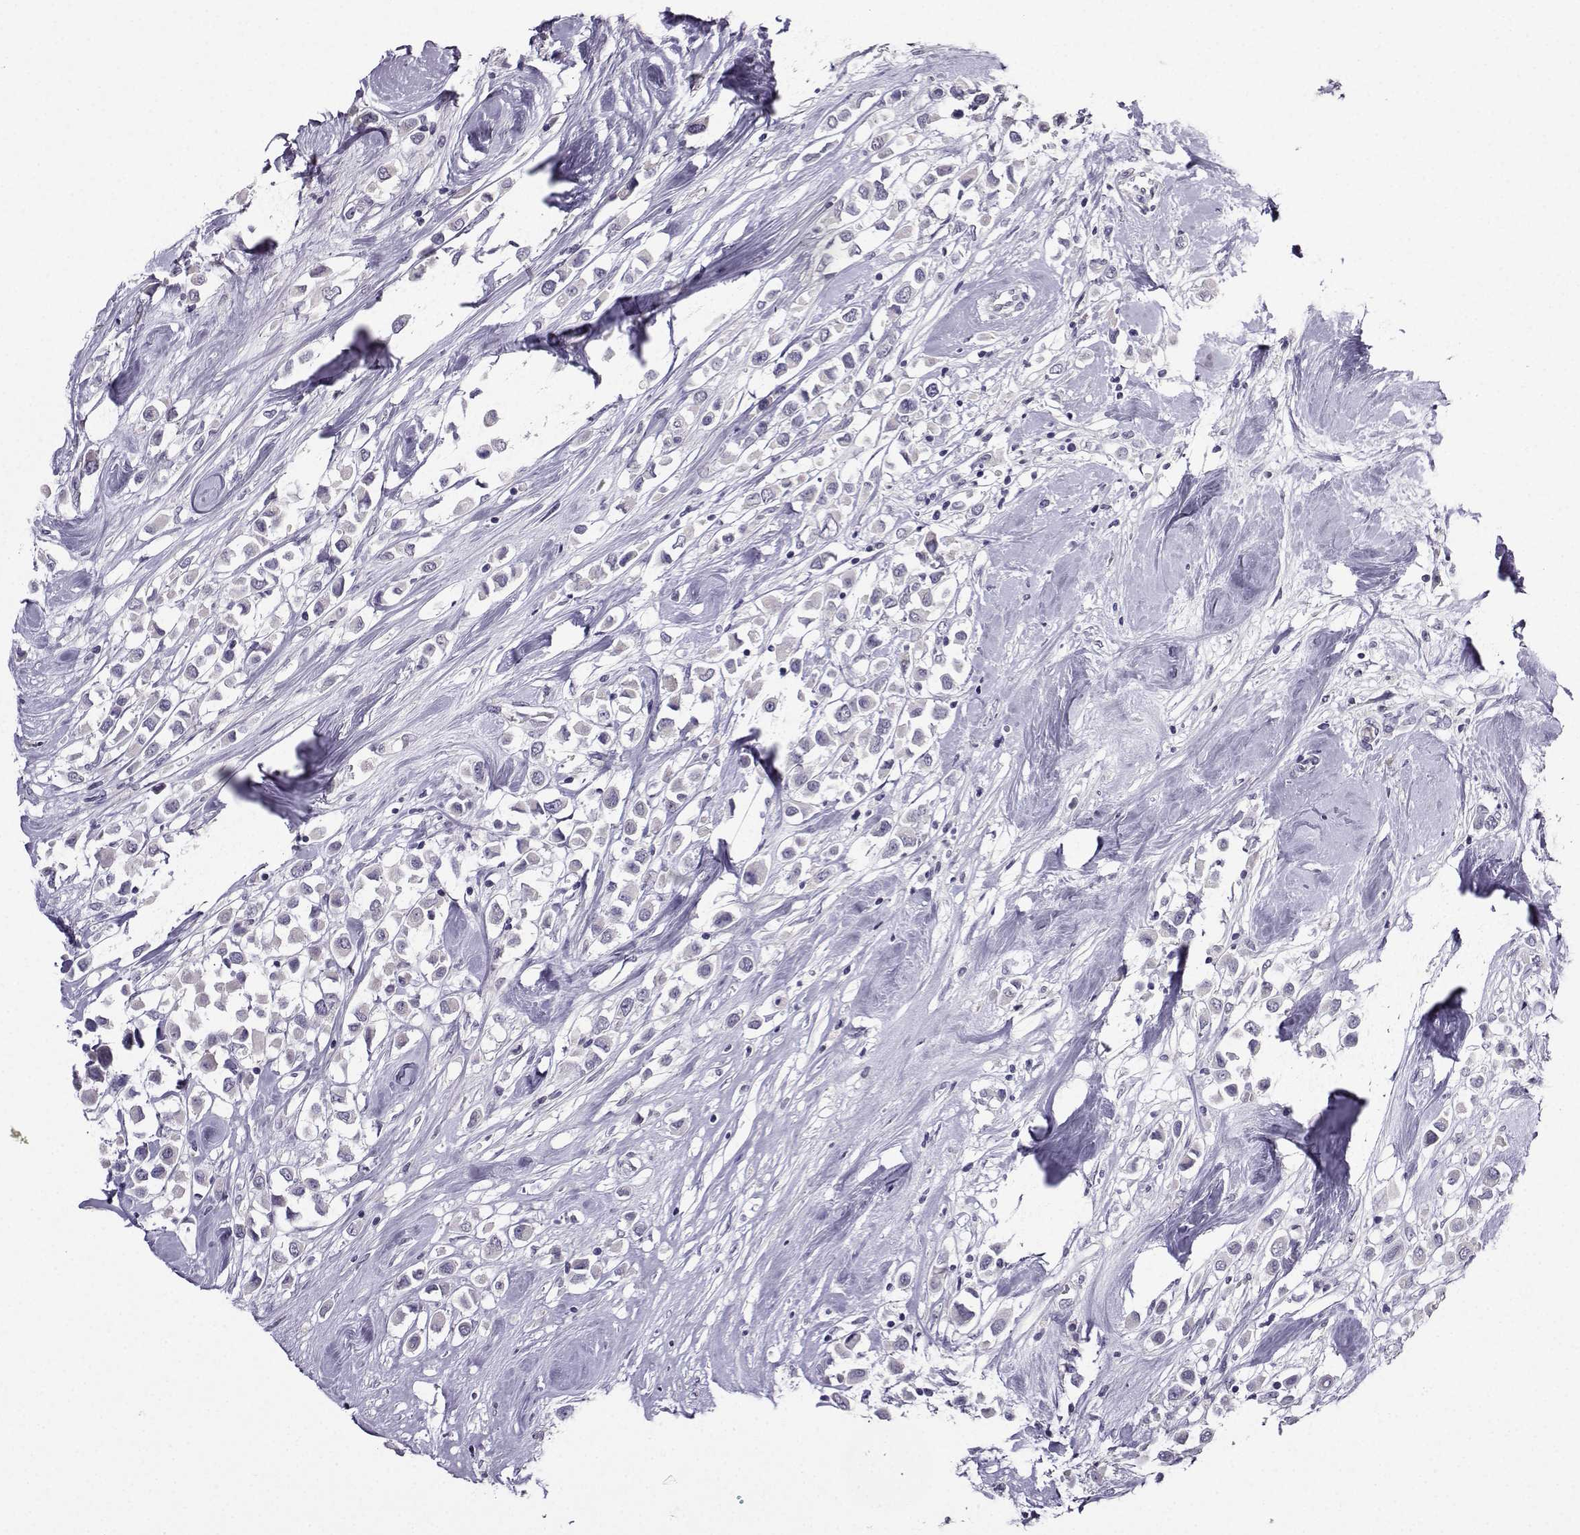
{"staining": {"intensity": "negative", "quantity": "none", "location": "none"}, "tissue": "breast cancer", "cell_type": "Tumor cells", "image_type": "cancer", "snomed": [{"axis": "morphology", "description": "Duct carcinoma"}, {"axis": "topography", "description": "Breast"}], "caption": "A high-resolution photomicrograph shows immunohistochemistry (IHC) staining of breast cancer, which demonstrates no significant staining in tumor cells.", "gene": "CRYBB1", "patient": {"sex": "female", "age": 61}}